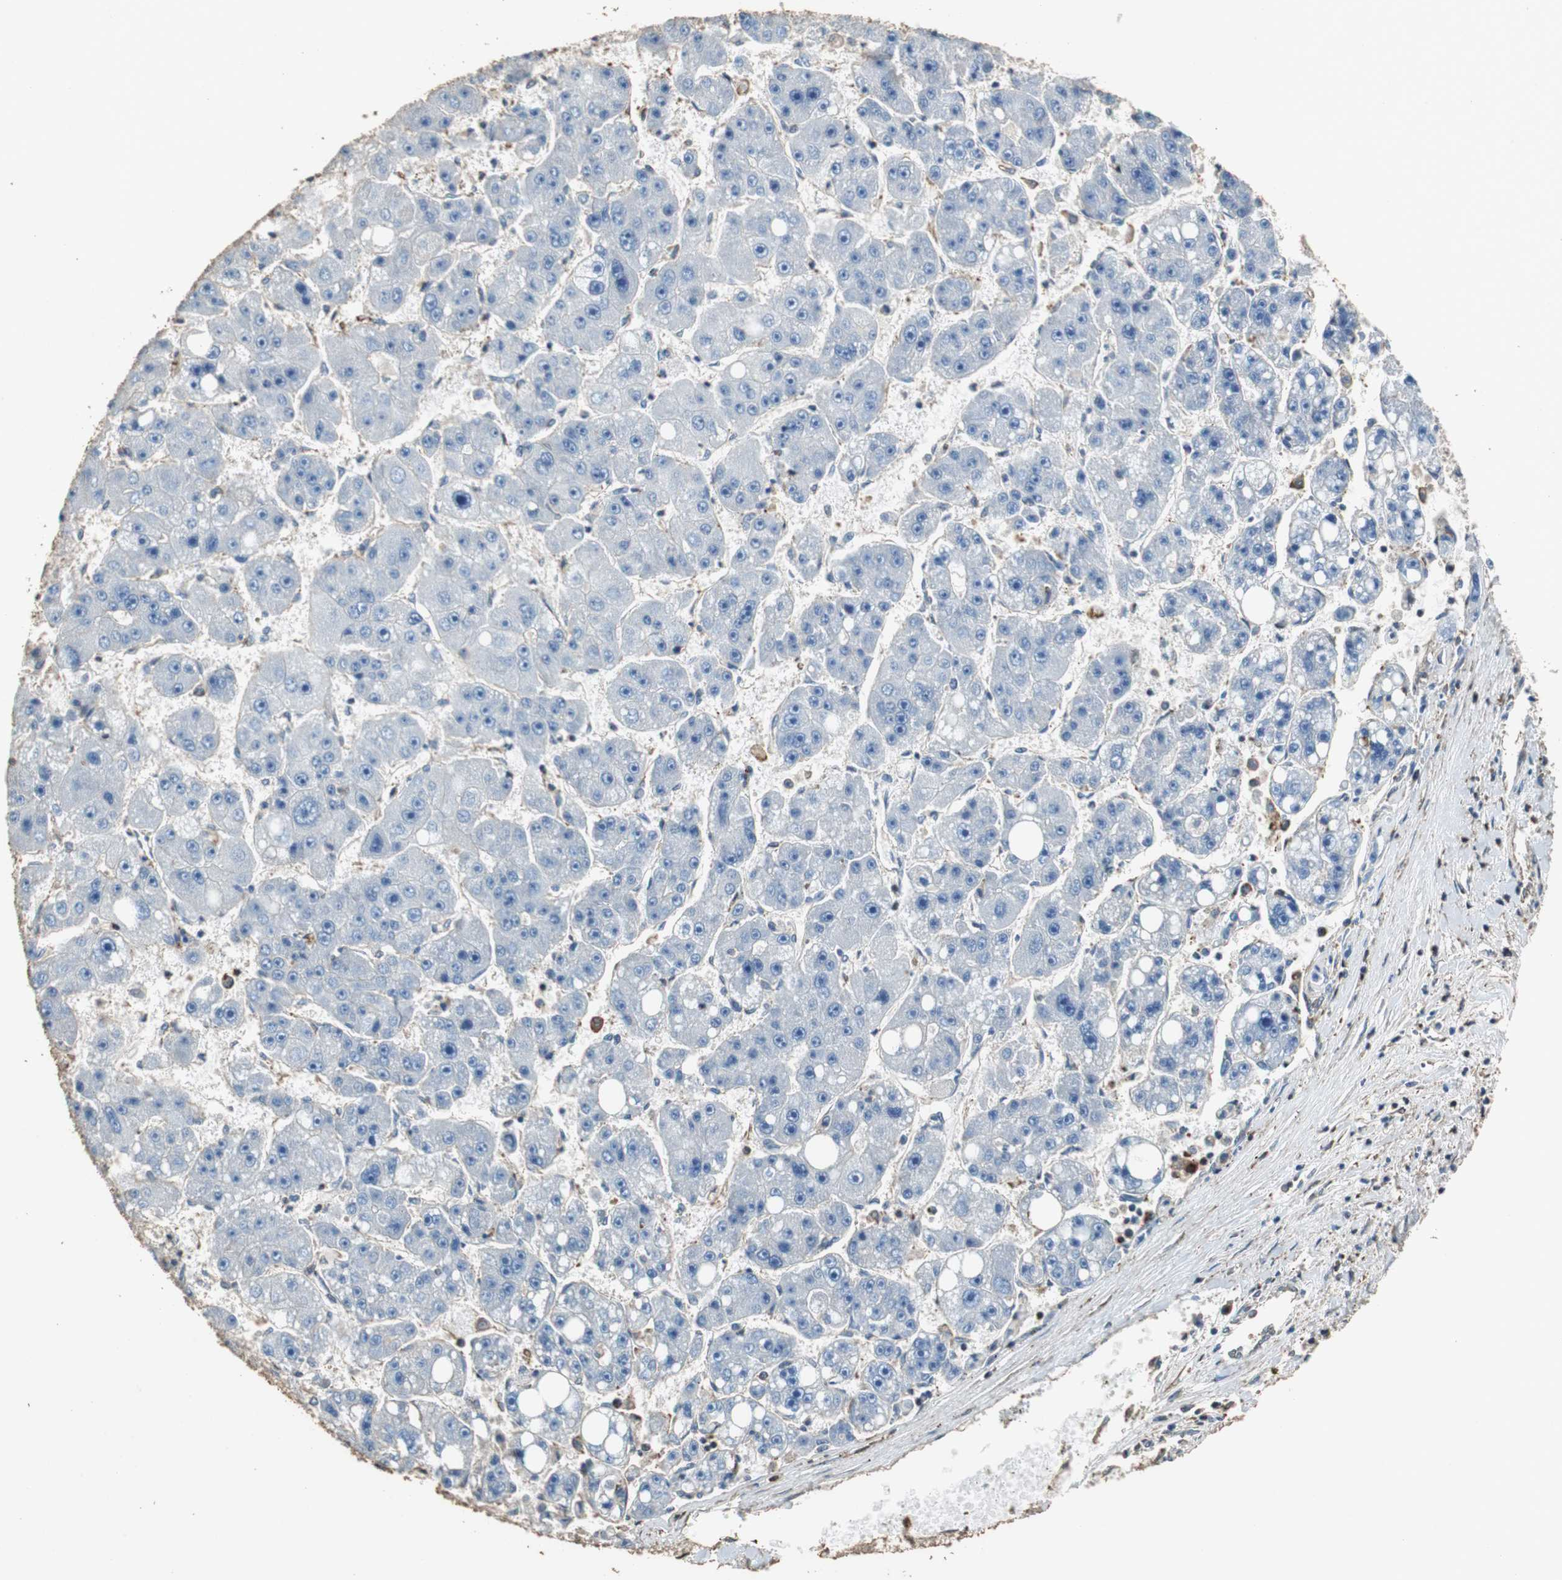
{"staining": {"intensity": "negative", "quantity": "none", "location": "none"}, "tissue": "liver cancer", "cell_type": "Tumor cells", "image_type": "cancer", "snomed": [{"axis": "morphology", "description": "Carcinoma, Hepatocellular, NOS"}, {"axis": "topography", "description": "Liver"}], "caption": "Immunohistochemical staining of hepatocellular carcinoma (liver) demonstrates no significant staining in tumor cells. Brightfield microscopy of immunohistochemistry stained with DAB (brown) and hematoxylin (blue), captured at high magnification.", "gene": "PRKRA", "patient": {"sex": "female", "age": 61}}